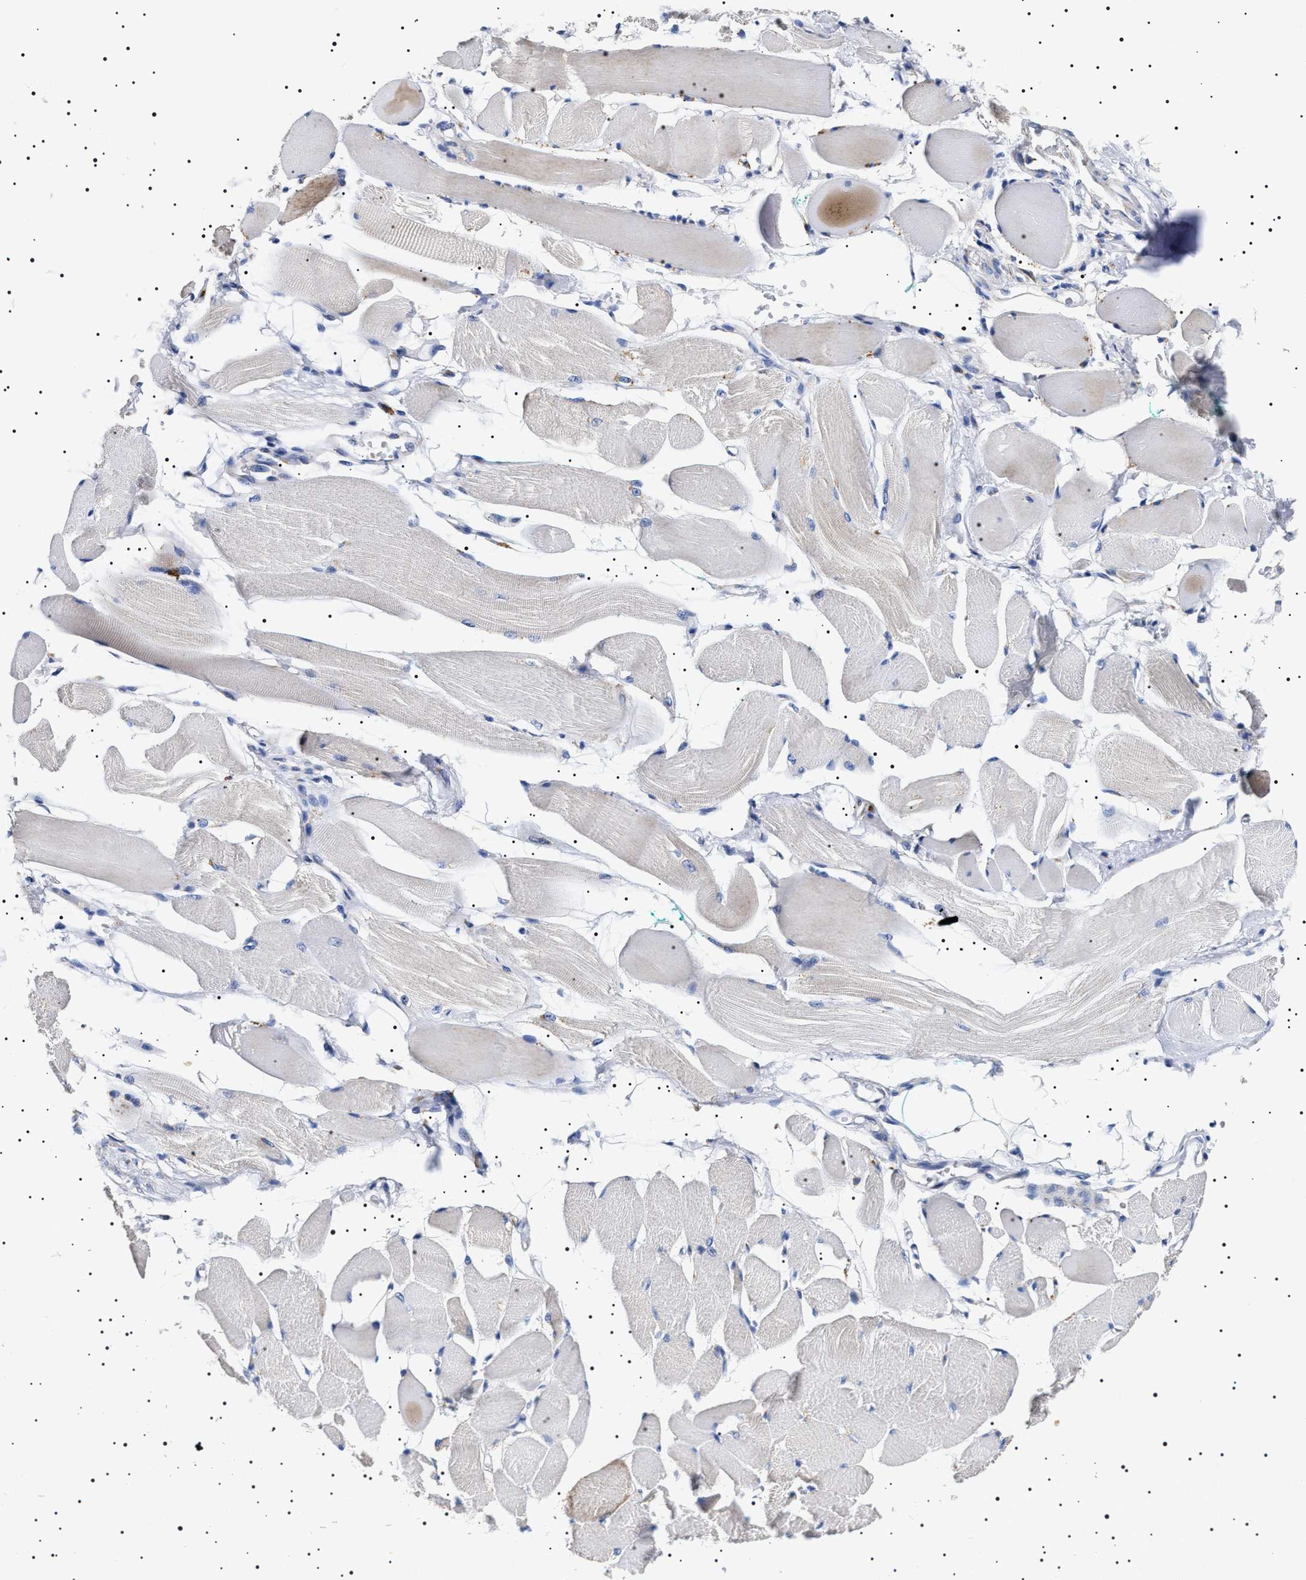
{"staining": {"intensity": "negative", "quantity": "none", "location": "none"}, "tissue": "skeletal muscle", "cell_type": "Myocytes", "image_type": "normal", "snomed": [{"axis": "morphology", "description": "Normal tissue, NOS"}, {"axis": "topography", "description": "Skeletal muscle"}, {"axis": "topography", "description": "Peripheral nerve tissue"}], "caption": "This is an immunohistochemistry (IHC) image of normal skeletal muscle. There is no expression in myocytes.", "gene": "CHRDL2", "patient": {"sex": "female", "age": 84}}